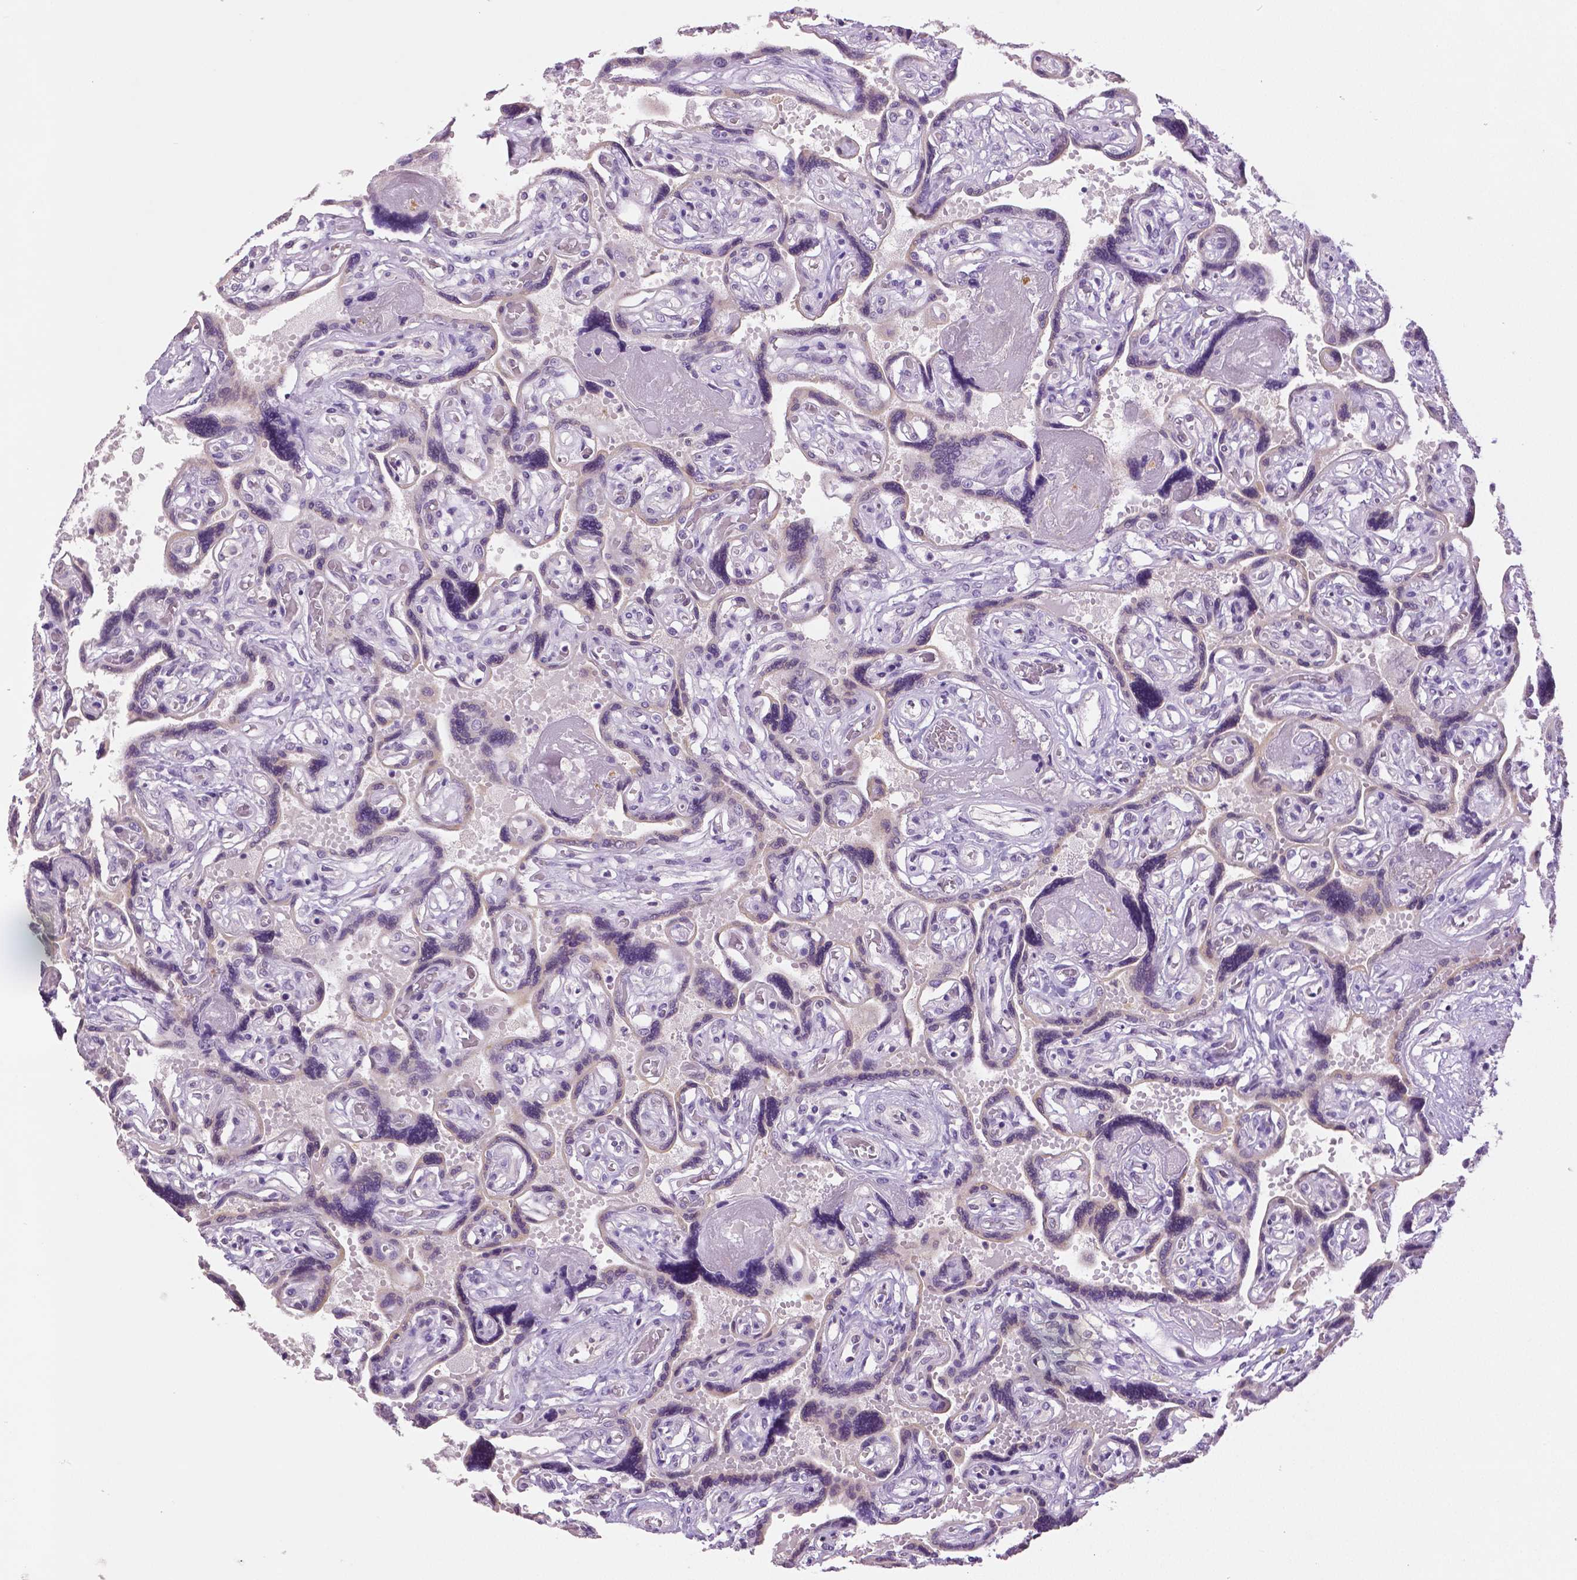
{"staining": {"intensity": "negative", "quantity": "none", "location": "none"}, "tissue": "placenta", "cell_type": "Decidual cells", "image_type": "normal", "snomed": [{"axis": "morphology", "description": "Normal tissue, NOS"}, {"axis": "topography", "description": "Placenta"}], "caption": "A high-resolution photomicrograph shows IHC staining of unremarkable placenta, which shows no significant positivity in decidual cells. Nuclei are stained in blue.", "gene": "DNAH12", "patient": {"sex": "female", "age": 32}}